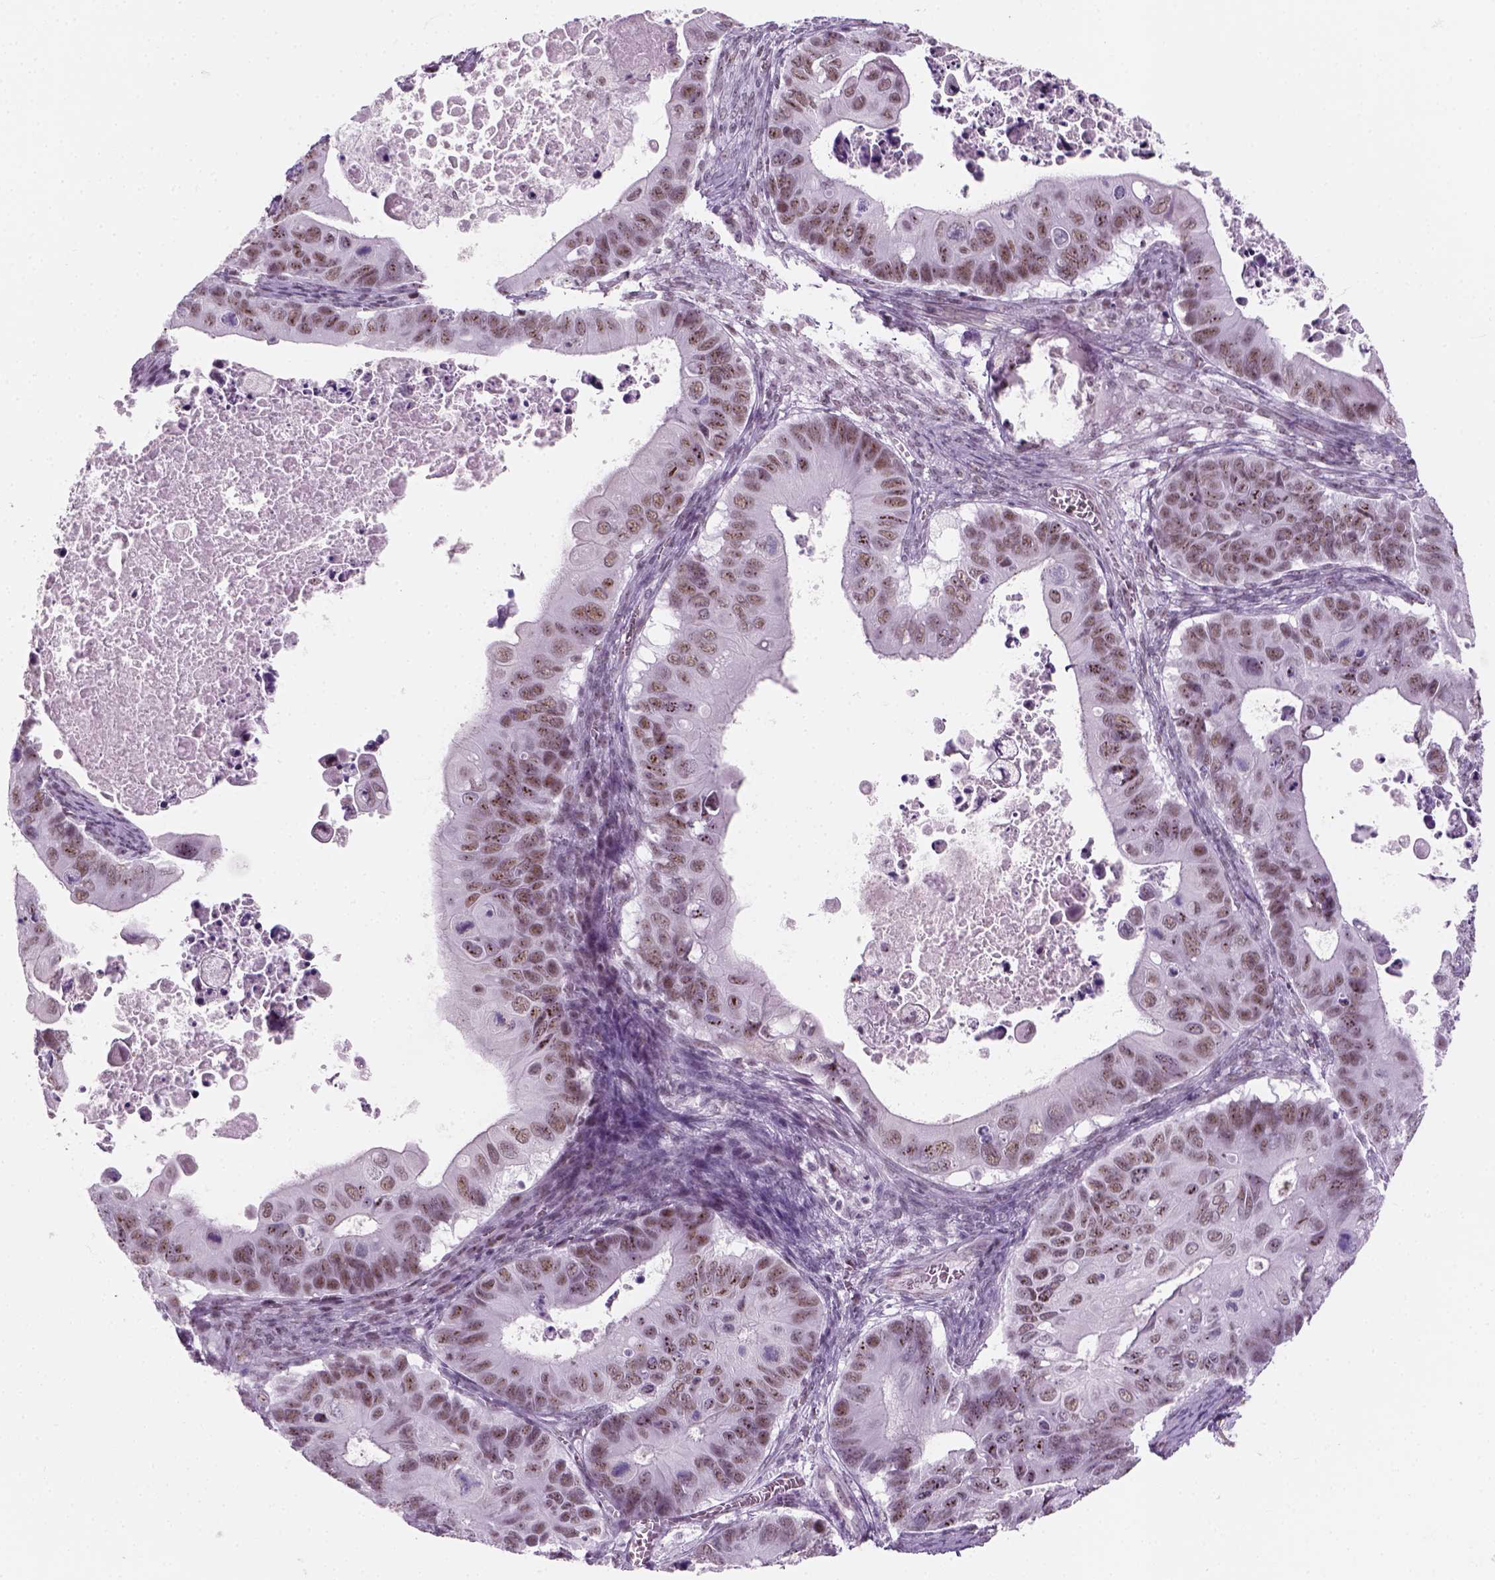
{"staining": {"intensity": "weak", "quantity": ">75%", "location": "nuclear"}, "tissue": "ovarian cancer", "cell_type": "Tumor cells", "image_type": "cancer", "snomed": [{"axis": "morphology", "description": "Cystadenocarcinoma, mucinous, NOS"}, {"axis": "topography", "description": "Ovary"}], "caption": "Immunohistochemical staining of human ovarian cancer demonstrates low levels of weak nuclear protein expression in approximately >75% of tumor cells.", "gene": "ZNF865", "patient": {"sex": "female", "age": 64}}